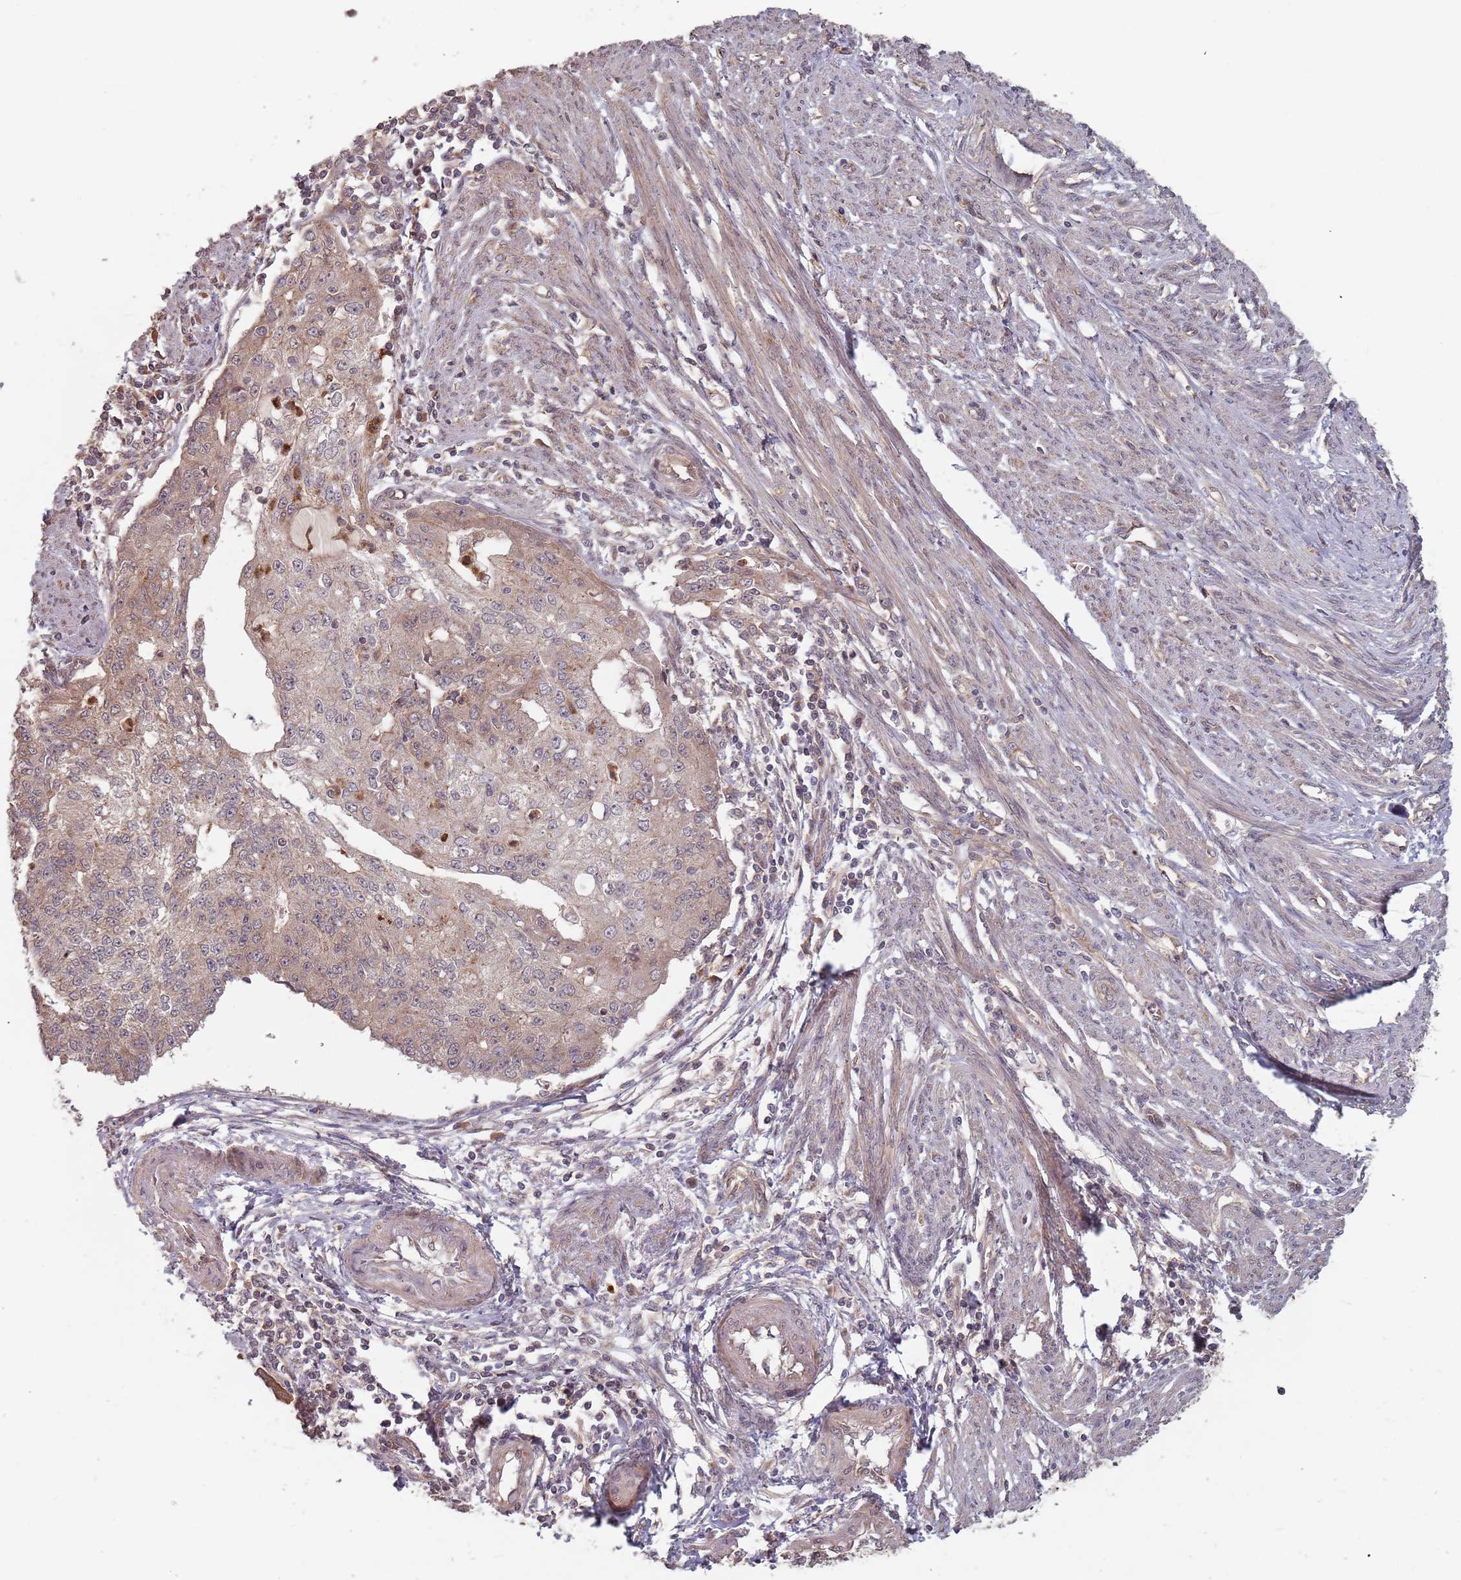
{"staining": {"intensity": "weak", "quantity": "25%-75%", "location": "cytoplasmic/membranous"}, "tissue": "endometrial cancer", "cell_type": "Tumor cells", "image_type": "cancer", "snomed": [{"axis": "morphology", "description": "Adenocarcinoma, NOS"}, {"axis": "topography", "description": "Endometrium"}], "caption": "Endometrial adenocarcinoma stained with a brown dye displays weak cytoplasmic/membranous positive positivity in about 25%-75% of tumor cells.", "gene": "C3orf14", "patient": {"sex": "female", "age": 56}}